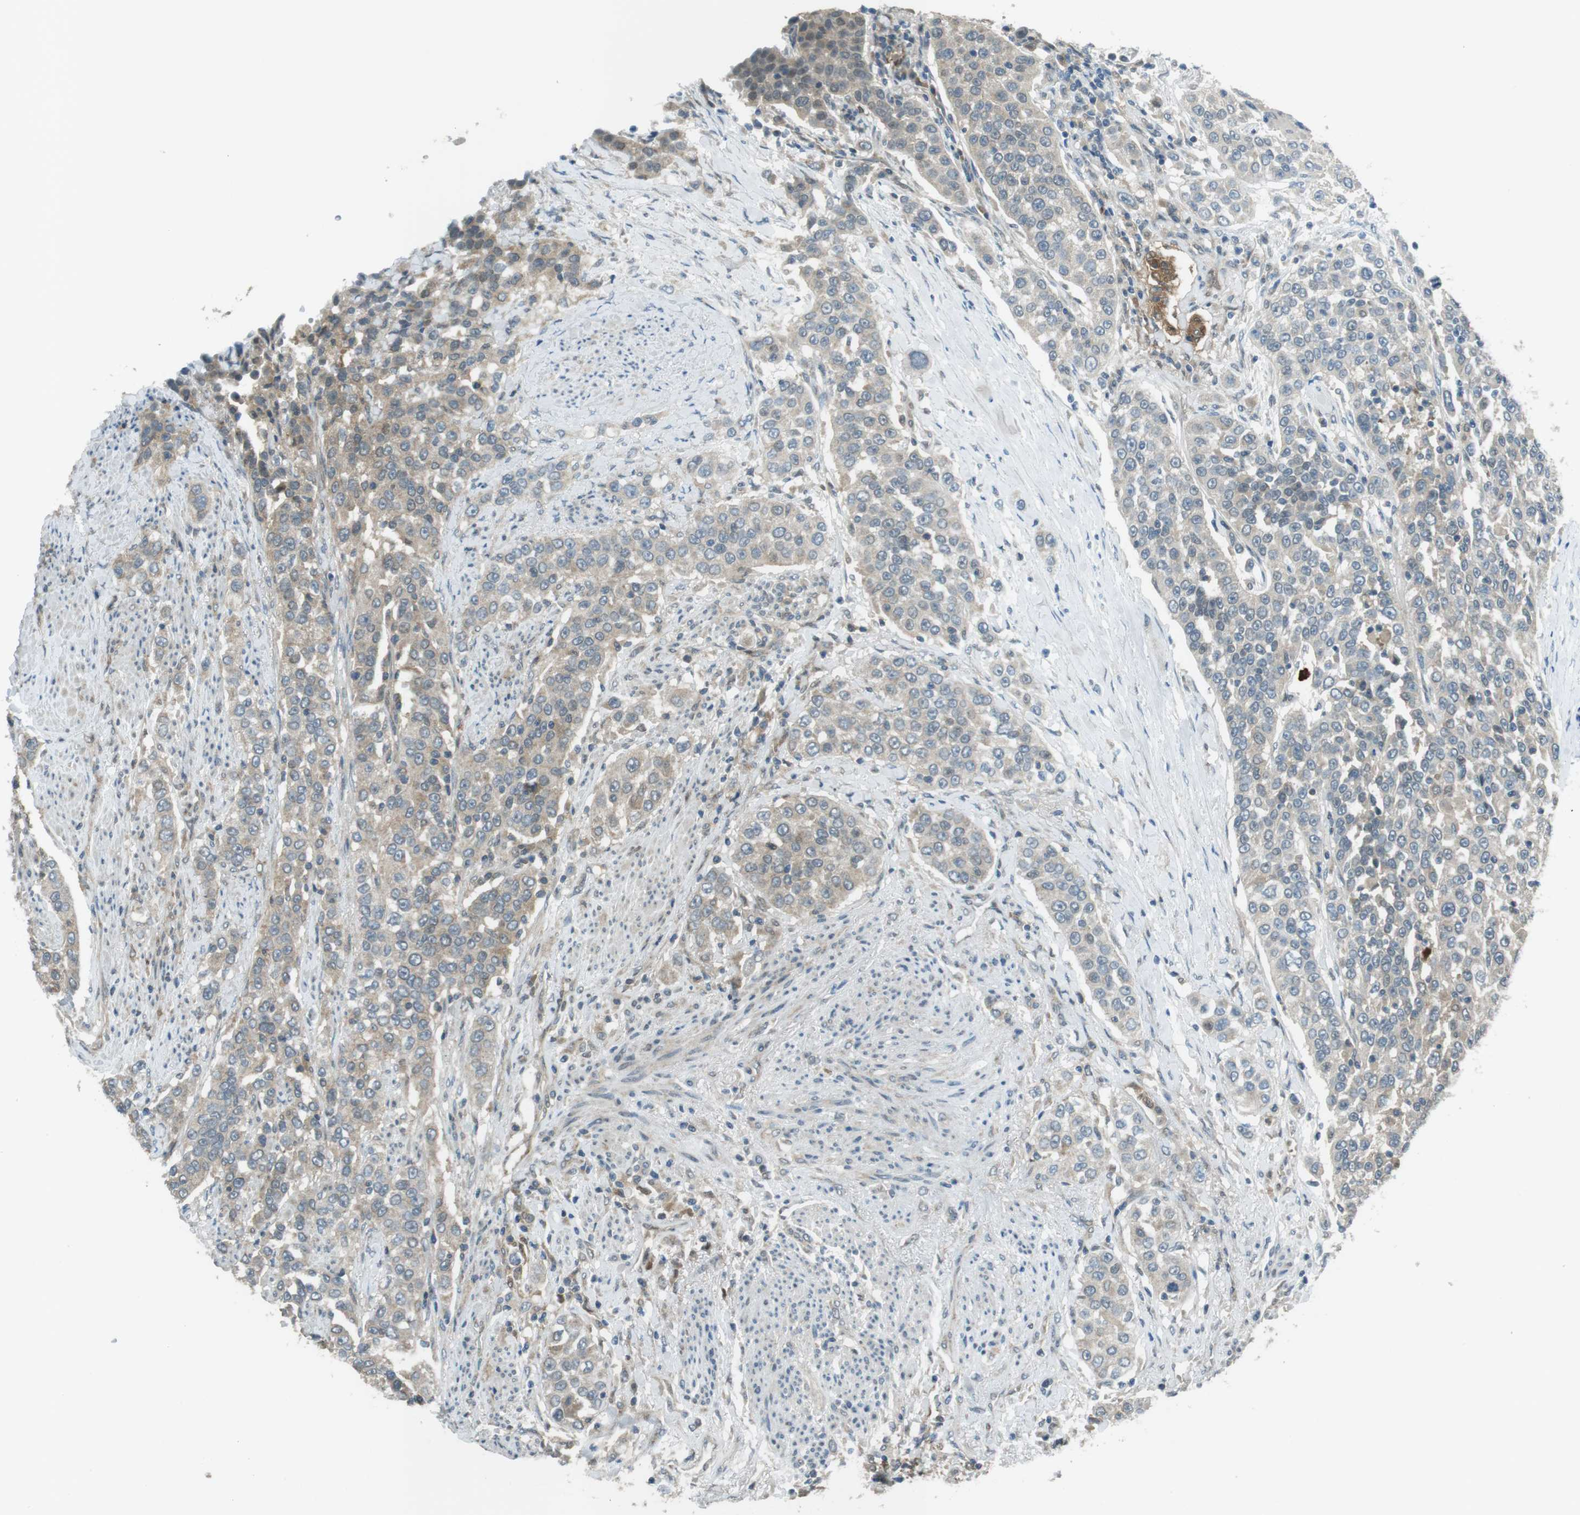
{"staining": {"intensity": "weak", "quantity": "25%-75%", "location": "cytoplasmic/membranous"}, "tissue": "urothelial cancer", "cell_type": "Tumor cells", "image_type": "cancer", "snomed": [{"axis": "morphology", "description": "Urothelial carcinoma, High grade"}, {"axis": "topography", "description": "Urinary bladder"}], "caption": "Urothelial carcinoma (high-grade) was stained to show a protein in brown. There is low levels of weak cytoplasmic/membranous staining in about 25%-75% of tumor cells. Nuclei are stained in blue.", "gene": "MFAP3", "patient": {"sex": "female", "age": 80}}